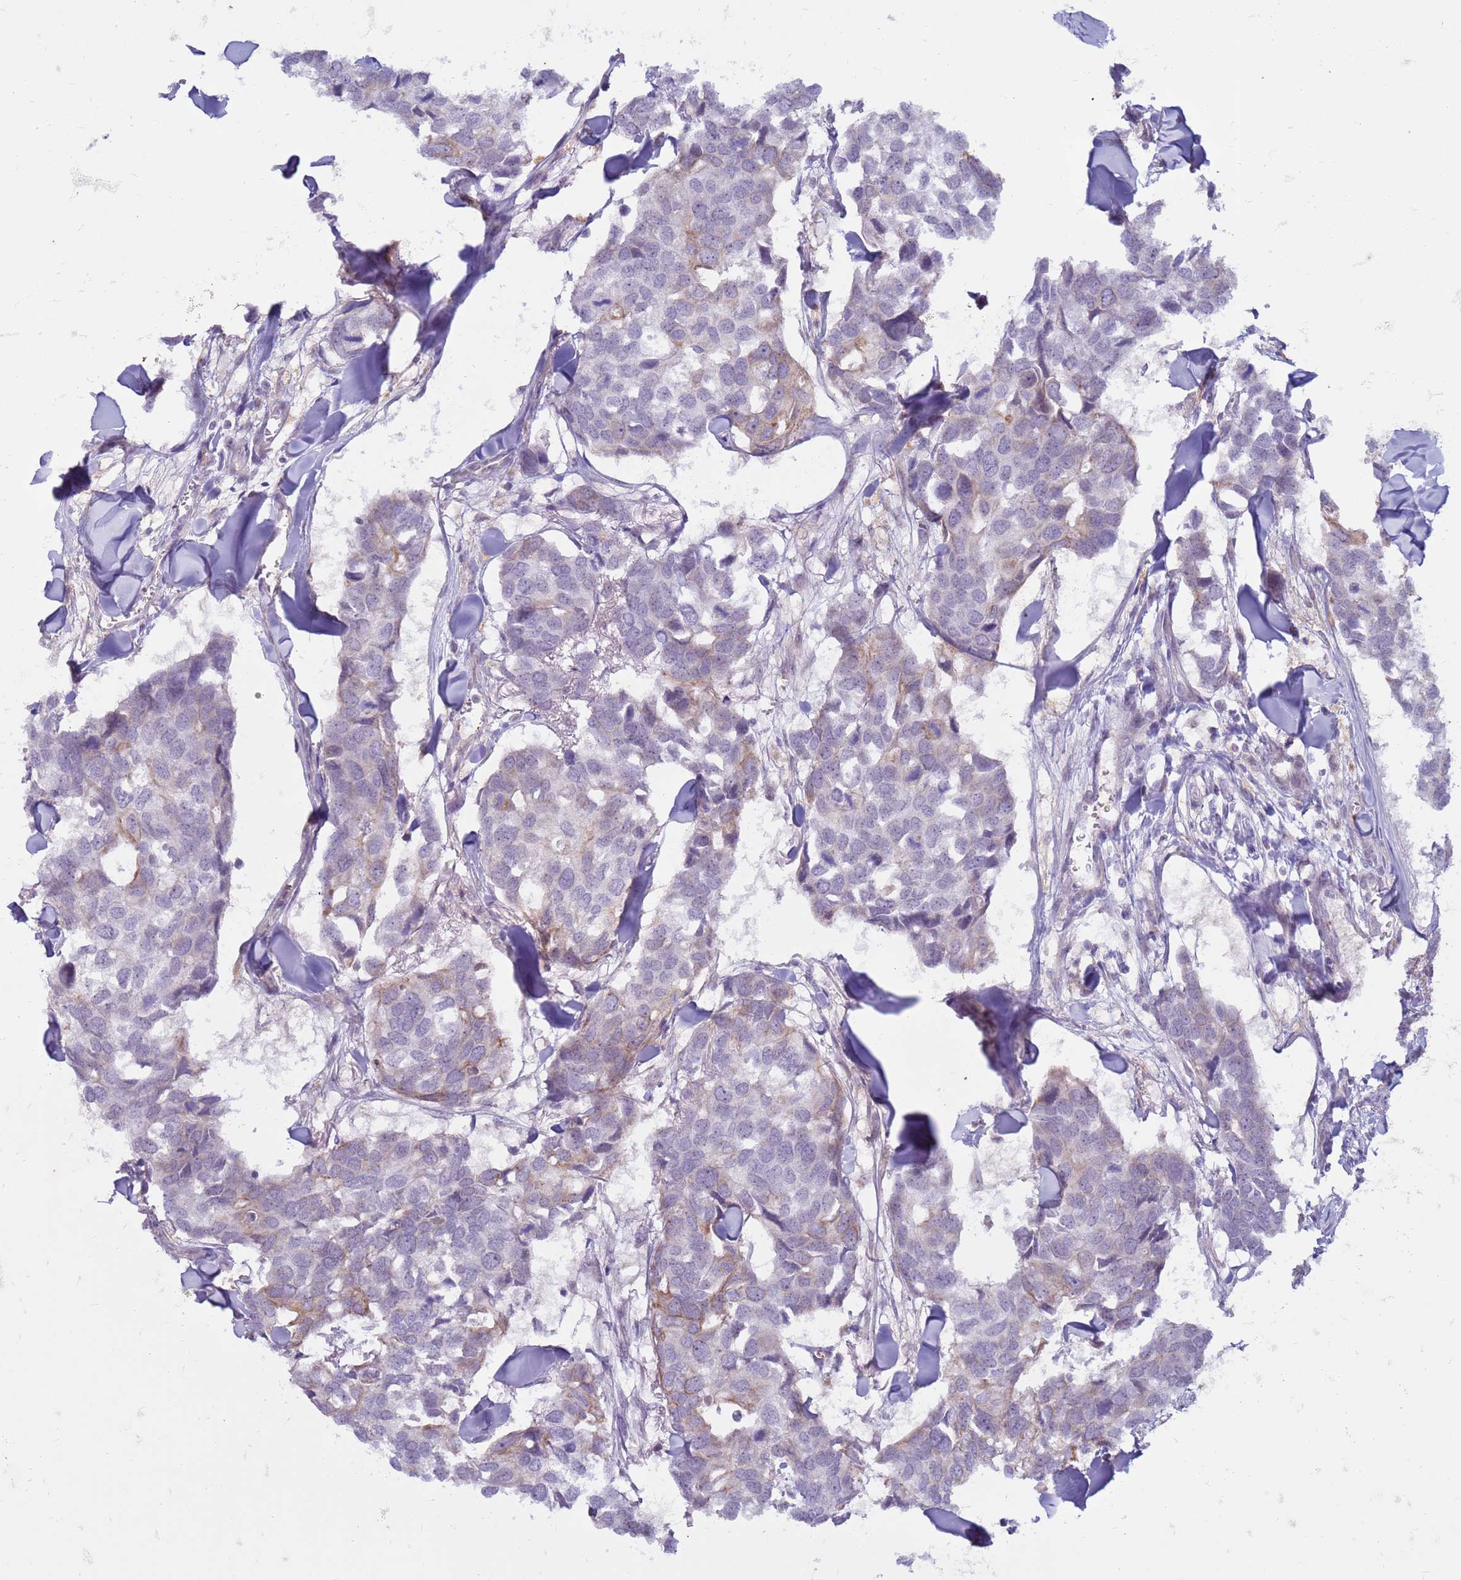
{"staining": {"intensity": "negative", "quantity": "none", "location": "none"}, "tissue": "breast cancer", "cell_type": "Tumor cells", "image_type": "cancer", "snomed": [{"axis": "morphology", "description": "Duct carcinoma"}, {"axis": "topography", "description": "Breast"}], "caption": "Breast invasive ductal carcinoma was stained to show a protein in brown. There is no significant expression in tumor cells.", "gene": "SLC15A3", "patient": {"sex": "female", "age": 83}}